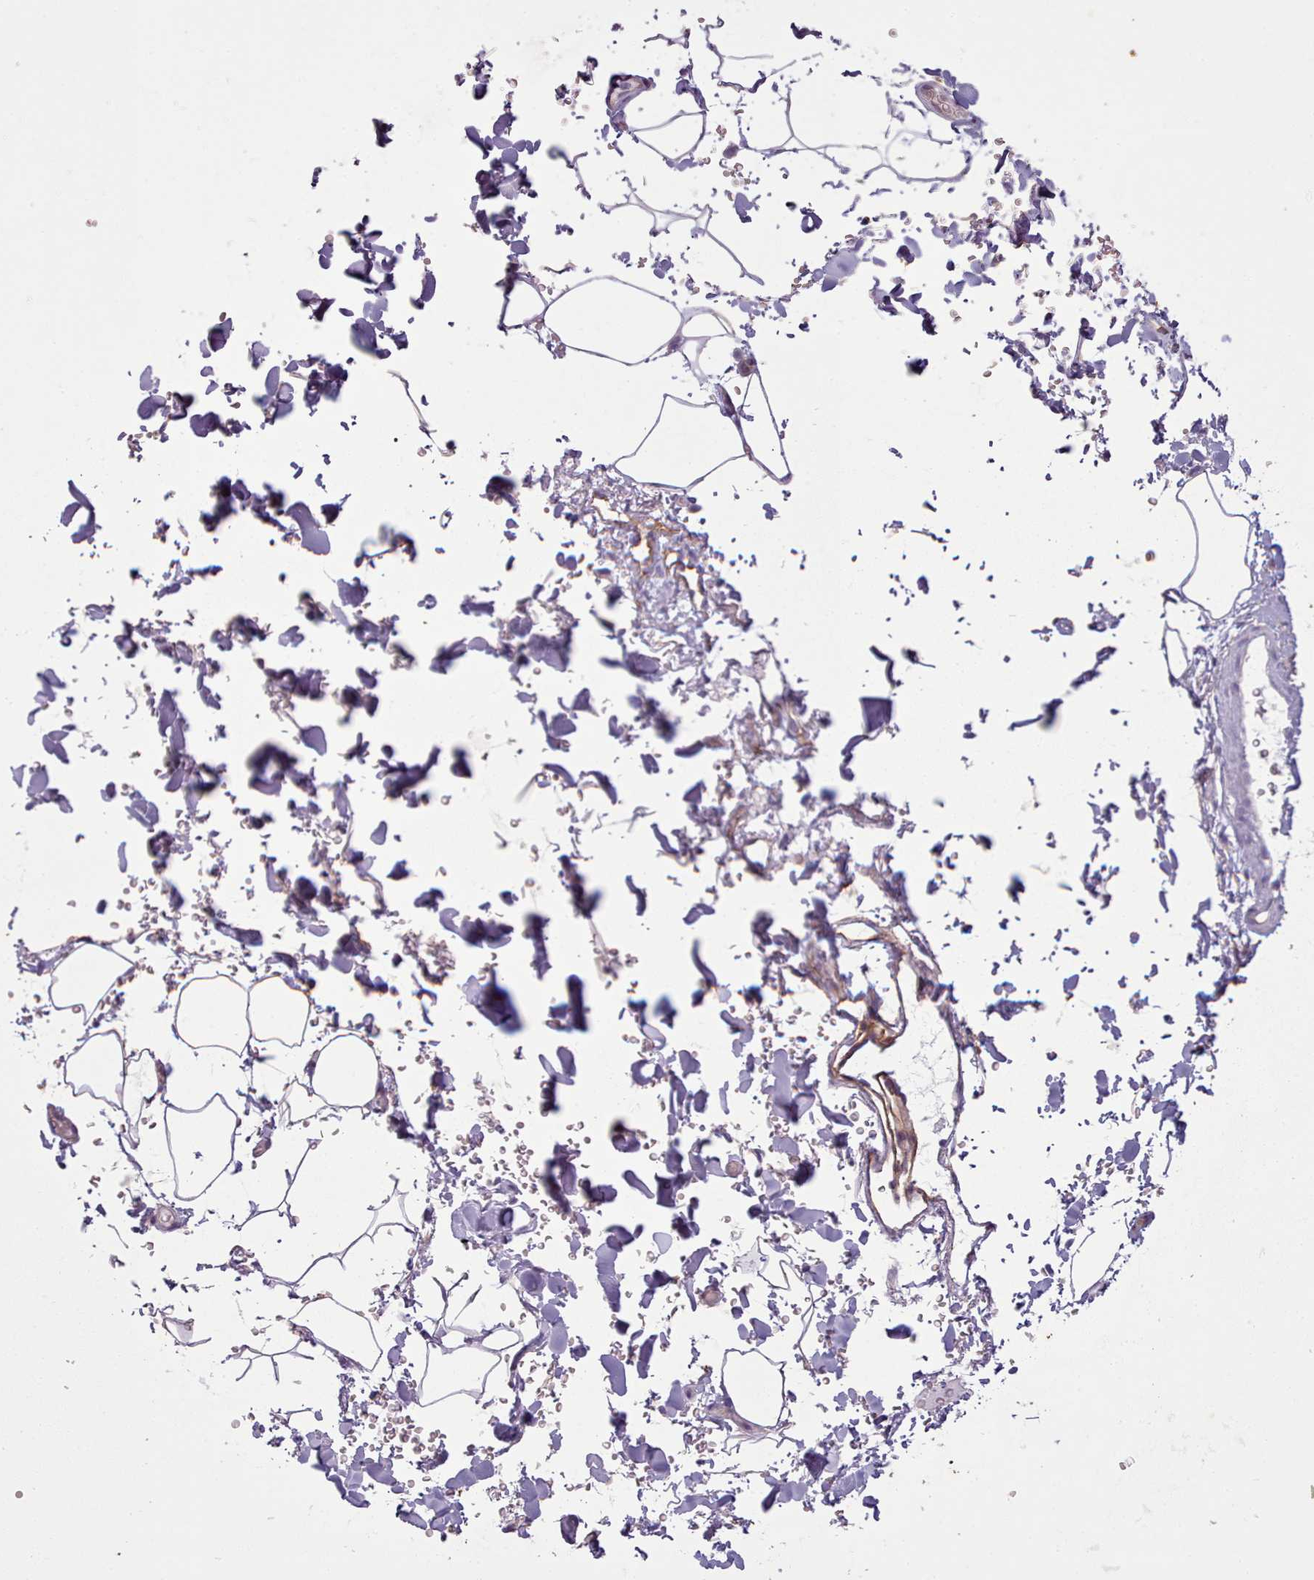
{"staining": {"intensity": "negative", "quantity": "none", "location": "none"}, "tissue": "adipose tissue", "cell_type": "Adipocytes", "image_type": "normal", "snomed": [{"axis": "morphology", "description": "Normal tissue, NOS"}, {"axis": "topography", "description": "Rectum"}, {"axis": "topography", "description": "Peripheral nerve tissue"}], "caption": "Adipose tissue was stained to show a protein in brown. There is no significant positivity in adipocytes. The staining was performed using DAB to visualize the protein expression in brown, while the nuclei were stained in blue with hematoxylin (Magnification: 20x).", "gene": "PLD4", "patient": {"sex": "female", "age": 69}}